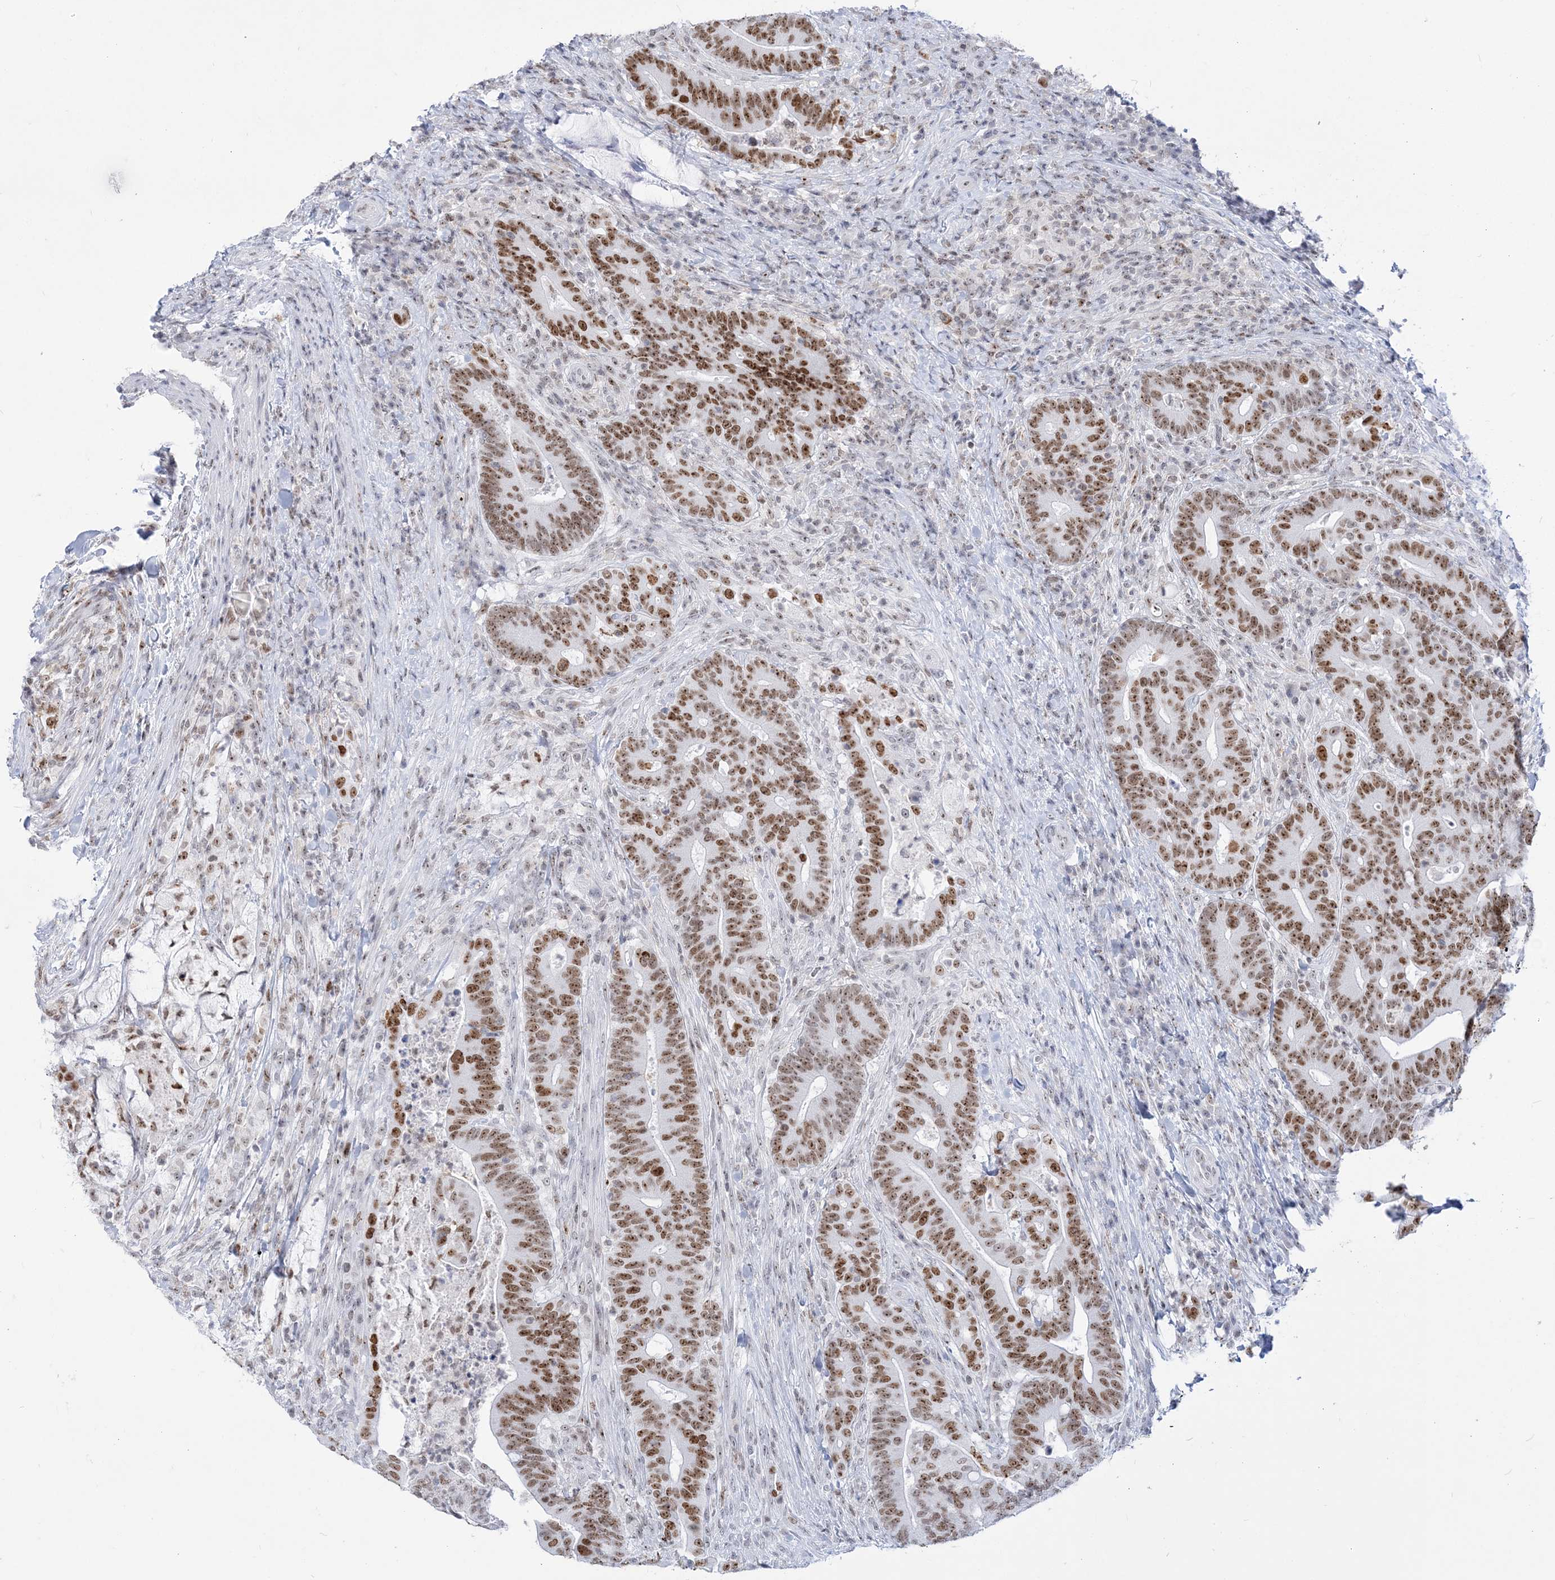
{"staining": {"intensity": "moderate", "quantity": ">75%", "location": "nuclear"}, "tissue": "colorectal cancer", "cell_type": "Tumor cells", "image_type": "cancer", "snomed": [{"axis": "morphology", "description": "Adenocarcinoma, NOS"}, {"axis": "topography", "description": "Colon"}], "caption": "Human adenocarcinoma (colorectal) stained for a protein (brown) reveals moderate nuclear positive positivity in about >75% of tumor cells.", "gene": "DDX21", "patient": {"sex": "female", "age": 66}}